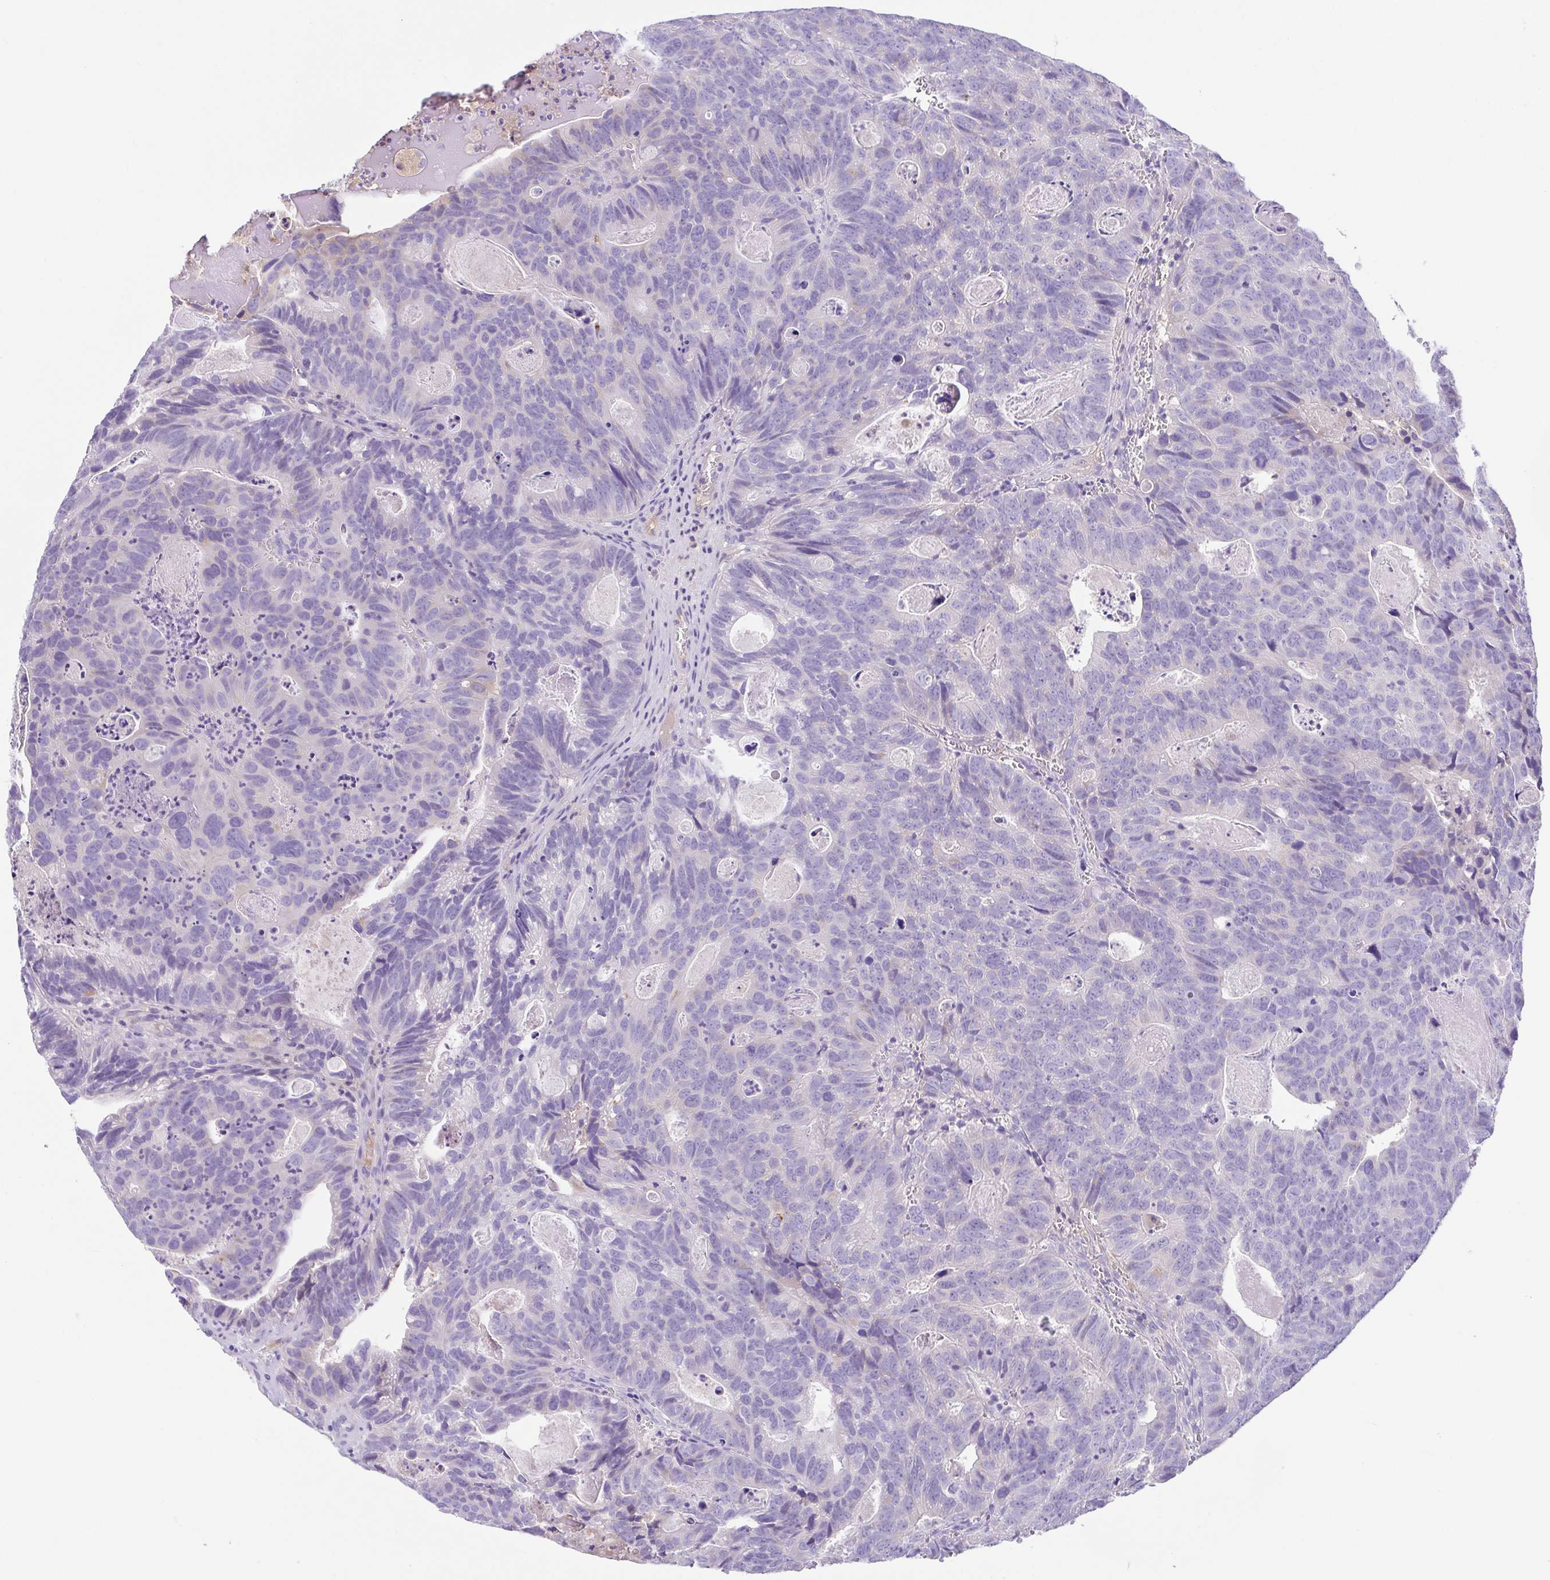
{"staining": {"intensity": "negative", "quantity": "none", "location": "none"}, "tissue": "head and neck cancer", "cell_type": "Tumor cells", "image_type": "cancer", "snomed": [{"axis": "morphology", "description": "Adenocarcinoma, NOS"}, {"axis": "topography", "description": "Head-Neck"}], "caption": "A histopathology image of head and neck cancer (adenocarcinoma) stained for a protein reveals no brown staining in tumor cells.", "gene": "A1BG", "patient": {"sex": "male", "age": 62}}